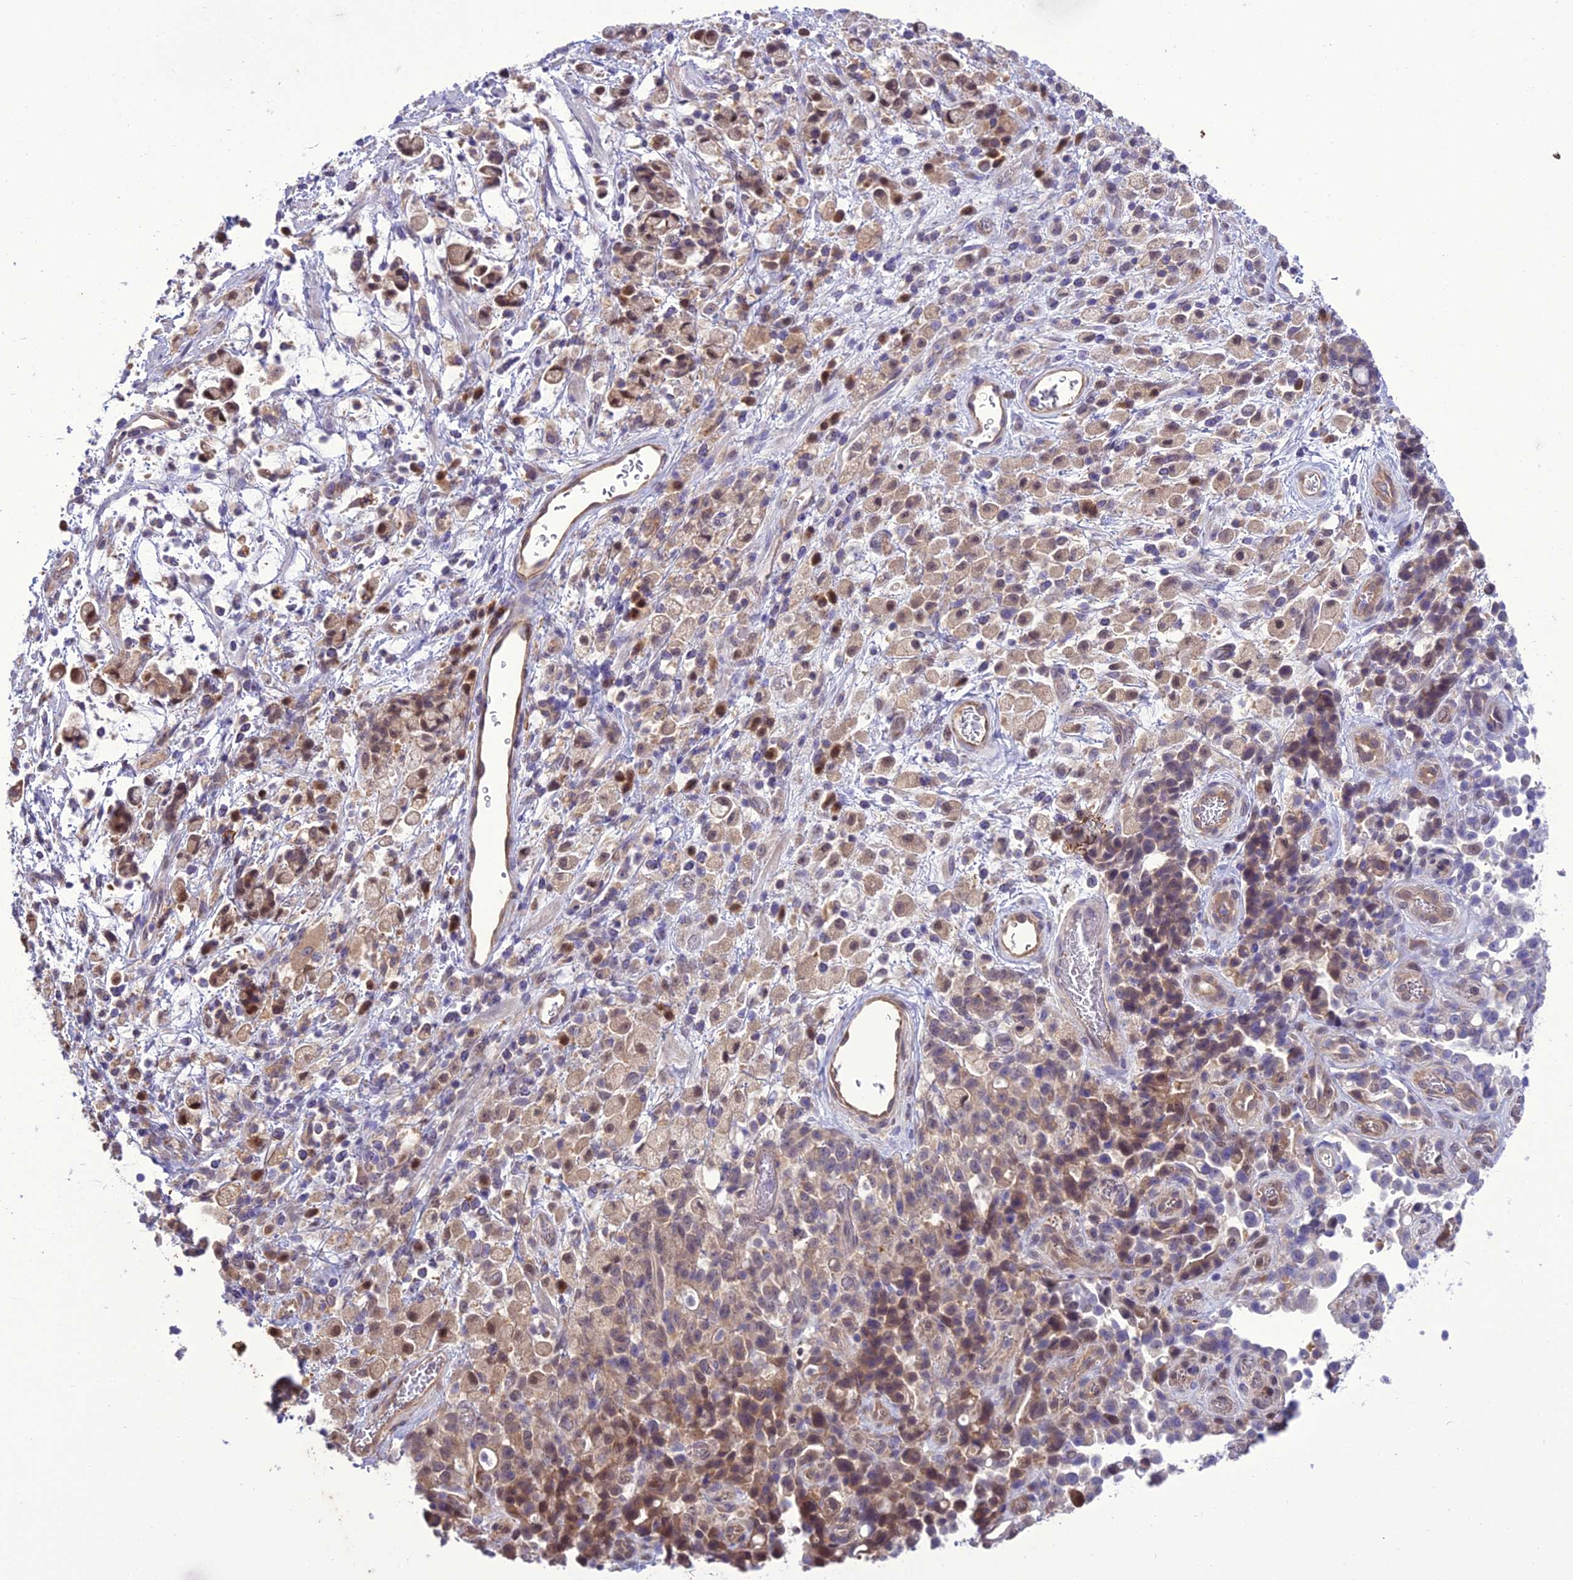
{"staining": {"intensity": "moderate", "quantity": ">75%", "location": "cytoplasmic/membranous,nuclear"}, "tissue": "stomach cancer", "cell_type": "Tumor cells", "image_type": "cancer", "snomed": [{"axis": "morphology", "description": "Adenocarcinoma, NOS"}, {"axis": "topography", "description": "Stomach"}], "caption": "DAB immunohistochemical staining of stomach adenocarcinoma demonstrates moderate cytoplasmic/membranous and nuclear protein staining in about >75% of tumor cells. (DAB (3,3'-diaminobenzidine) IHC, brown staining for protein, blue staining for nuclei).", "gene": "BORCS6", "patient": {"sex": "female", "age": 60}}